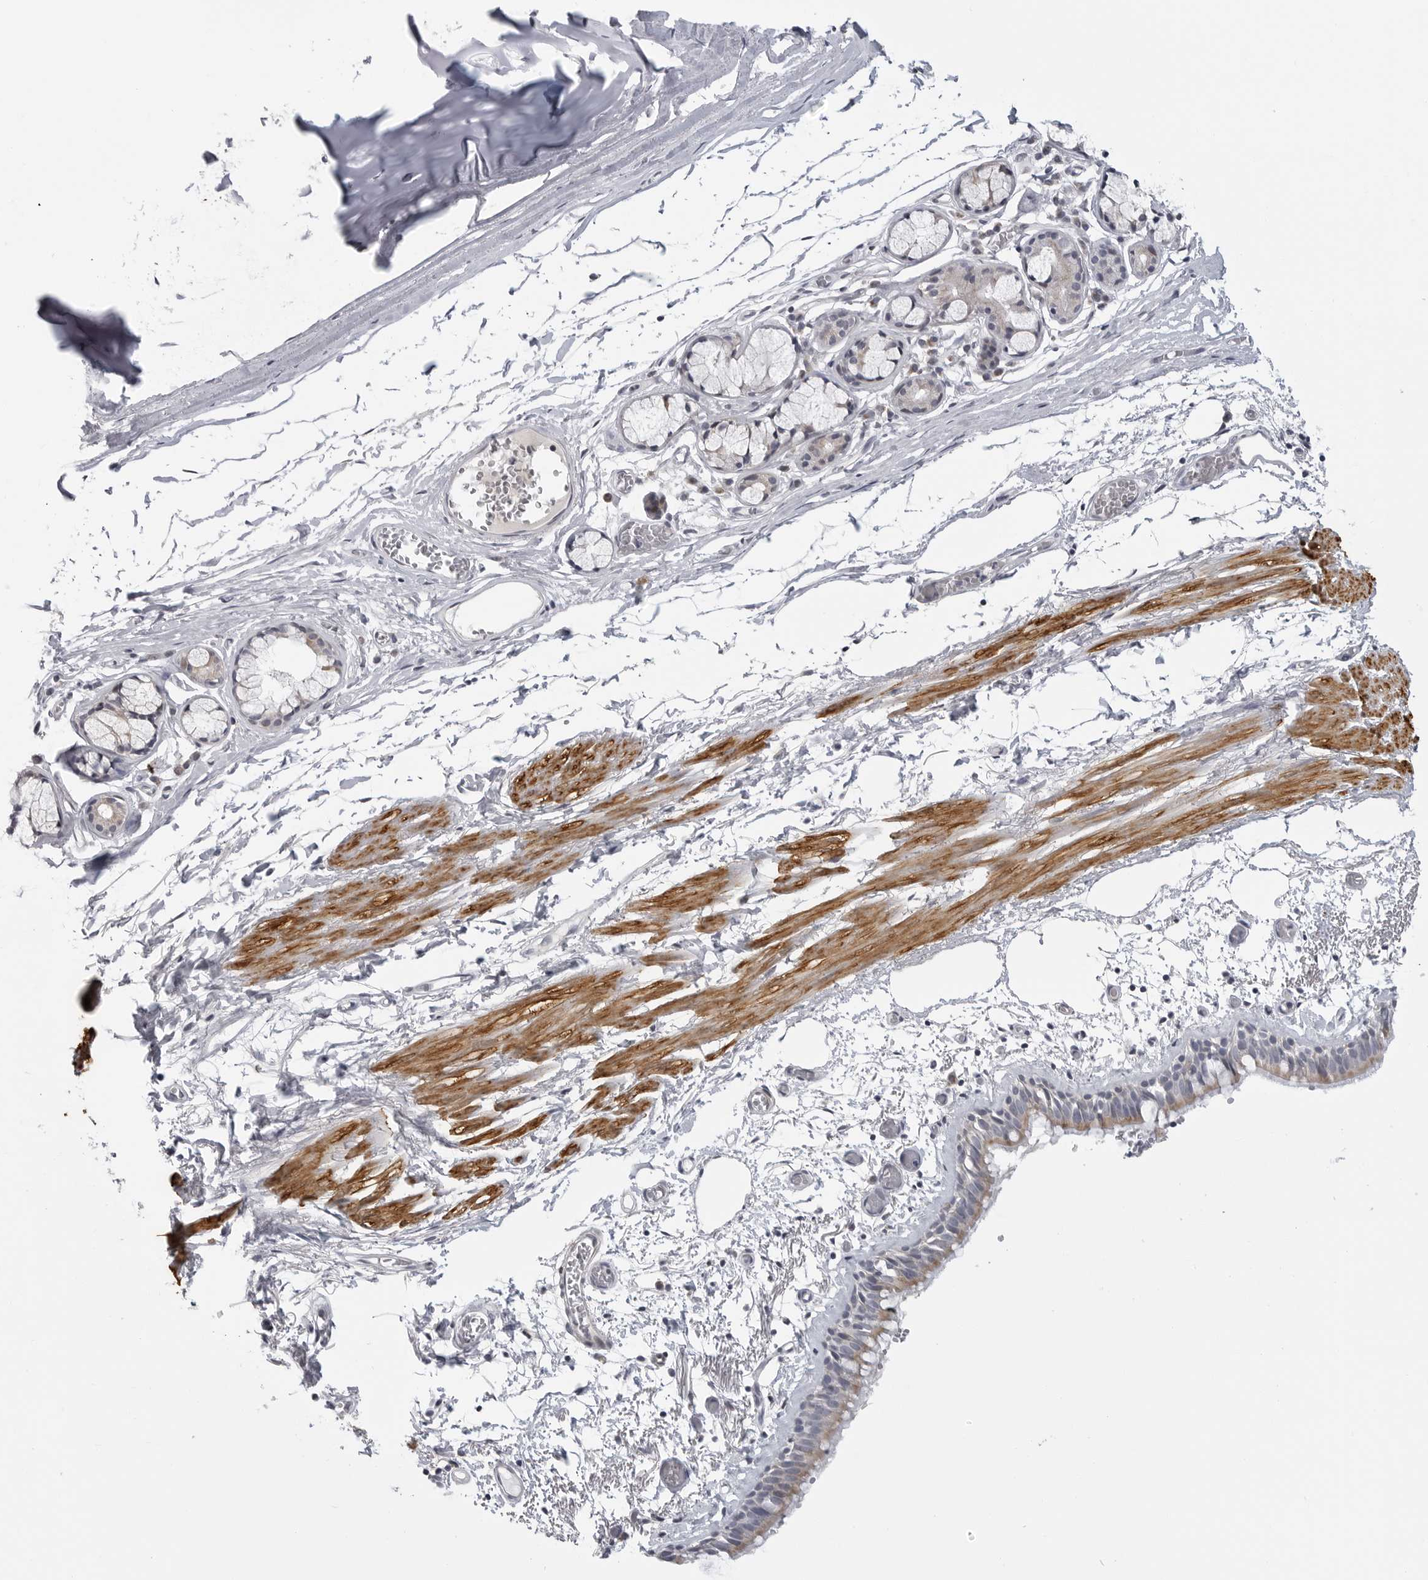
{"staining": {"intensity": "weak", "quantity": ">75%", "location": "cytoplasmic/membranous"}, "tissue": "bronchus", "cell_type": "Respiratory epithelial cells", "image_type": "normal", "snomed": [{"axis": "morphology", "description": "Normal tissue, NOS"}, {"axis": "topography", "description": "Bronchus"}, {"axis": "topography", "description": "Lung"}], "caption": "IHC of benign bronchus demonstrates low levels of weak cytoplasmic/membranous positivity in approximately >75% of respiratory epithelial cells. The staining was performed using DAB, with brown indicating positive protein expression. Nuclei are stained blue with hematoxylin.", "gene": "MAP7D1", "patient": {"sex": "male", "age": 56}}